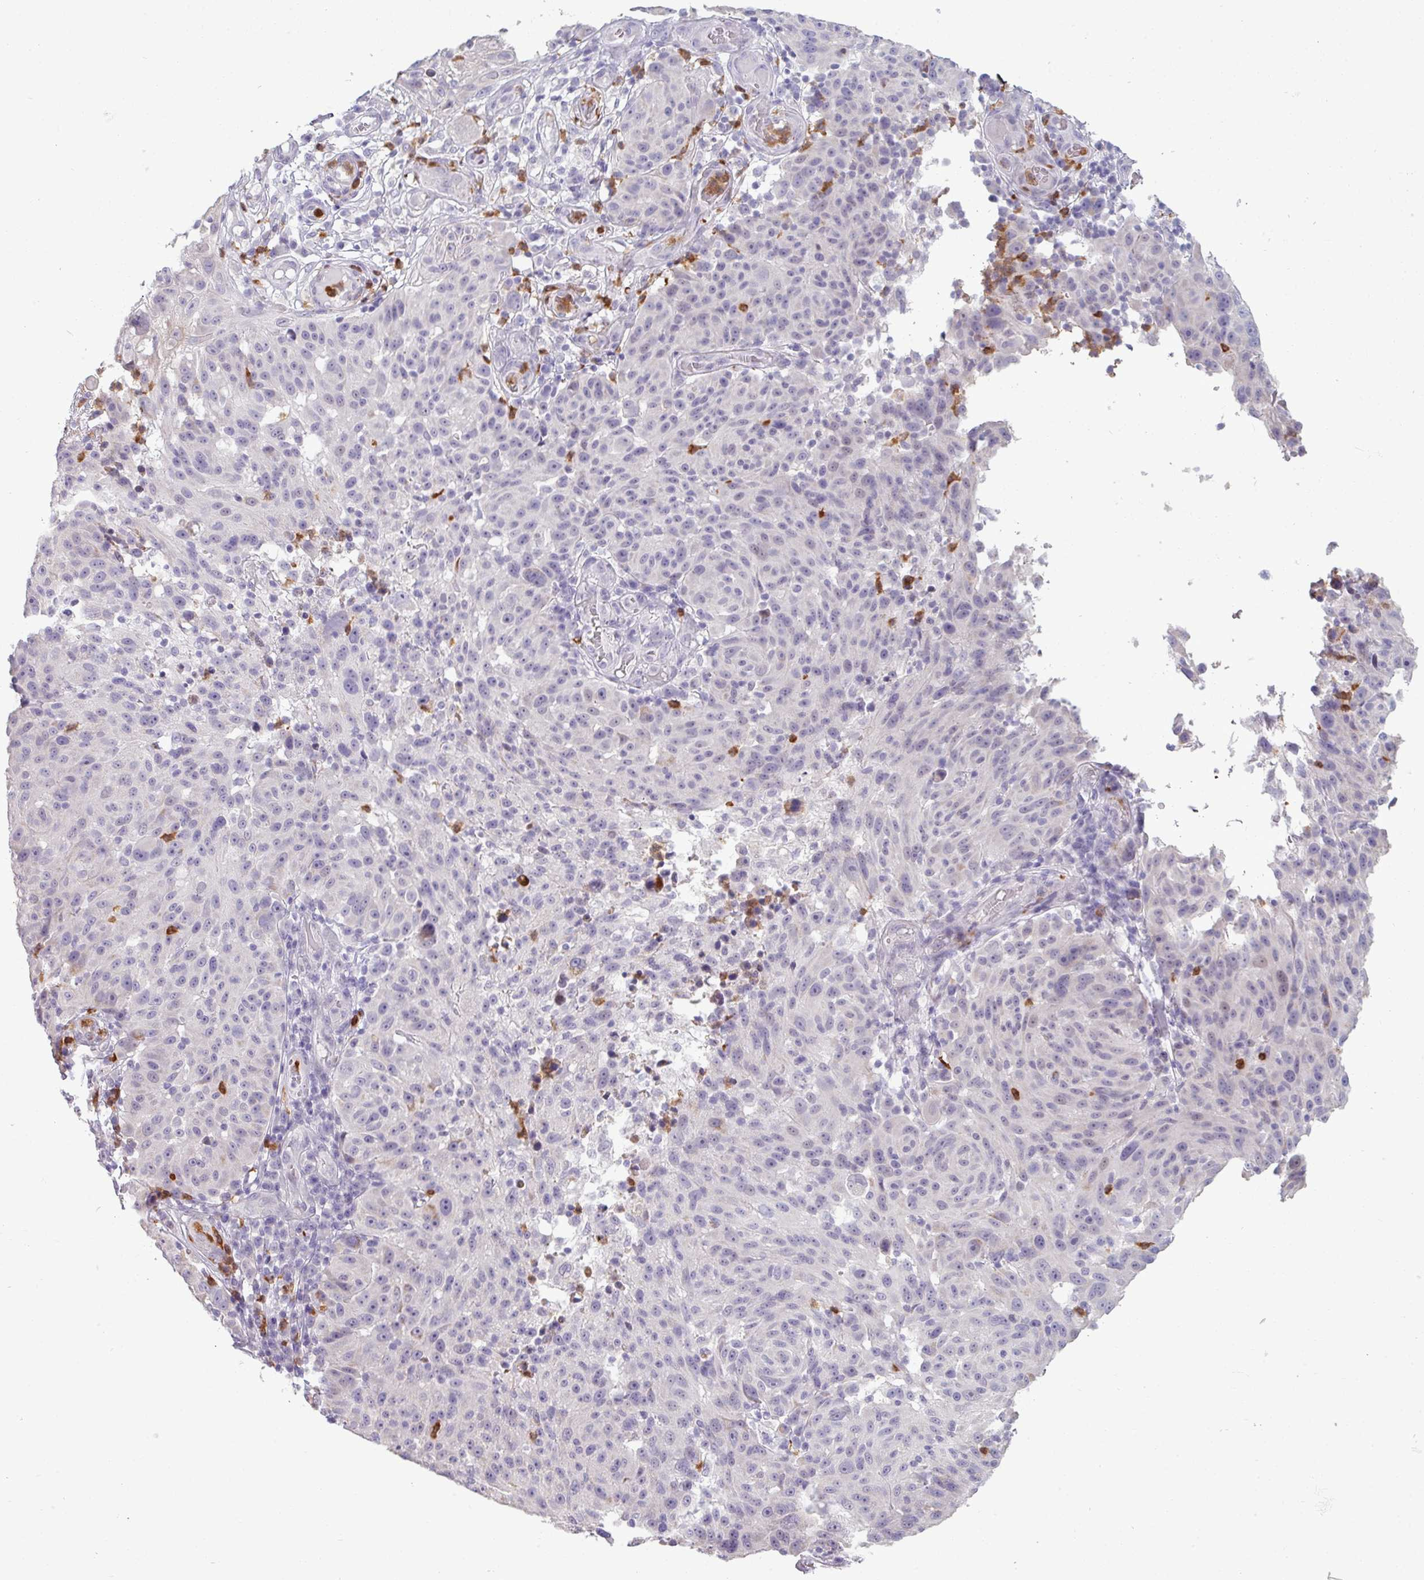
{"staining": {"intensity": "negative", "quantity": "none", "location": "none"}, "tissue": "melanoma", "cell_type": "Tumor cells", "image_type": "cancer", "snomed": [{"axis": "morphology", "description": "Malignant melanoma, NOS"}, {"axis": "topography", "description": "Skin"}], "caption": "The IHC photomicrograph has no significant staining in tumor cells of malignant melanoma tissue.", "gene": "TRIM39", "patient": {"sex": "male", "age": 53}}